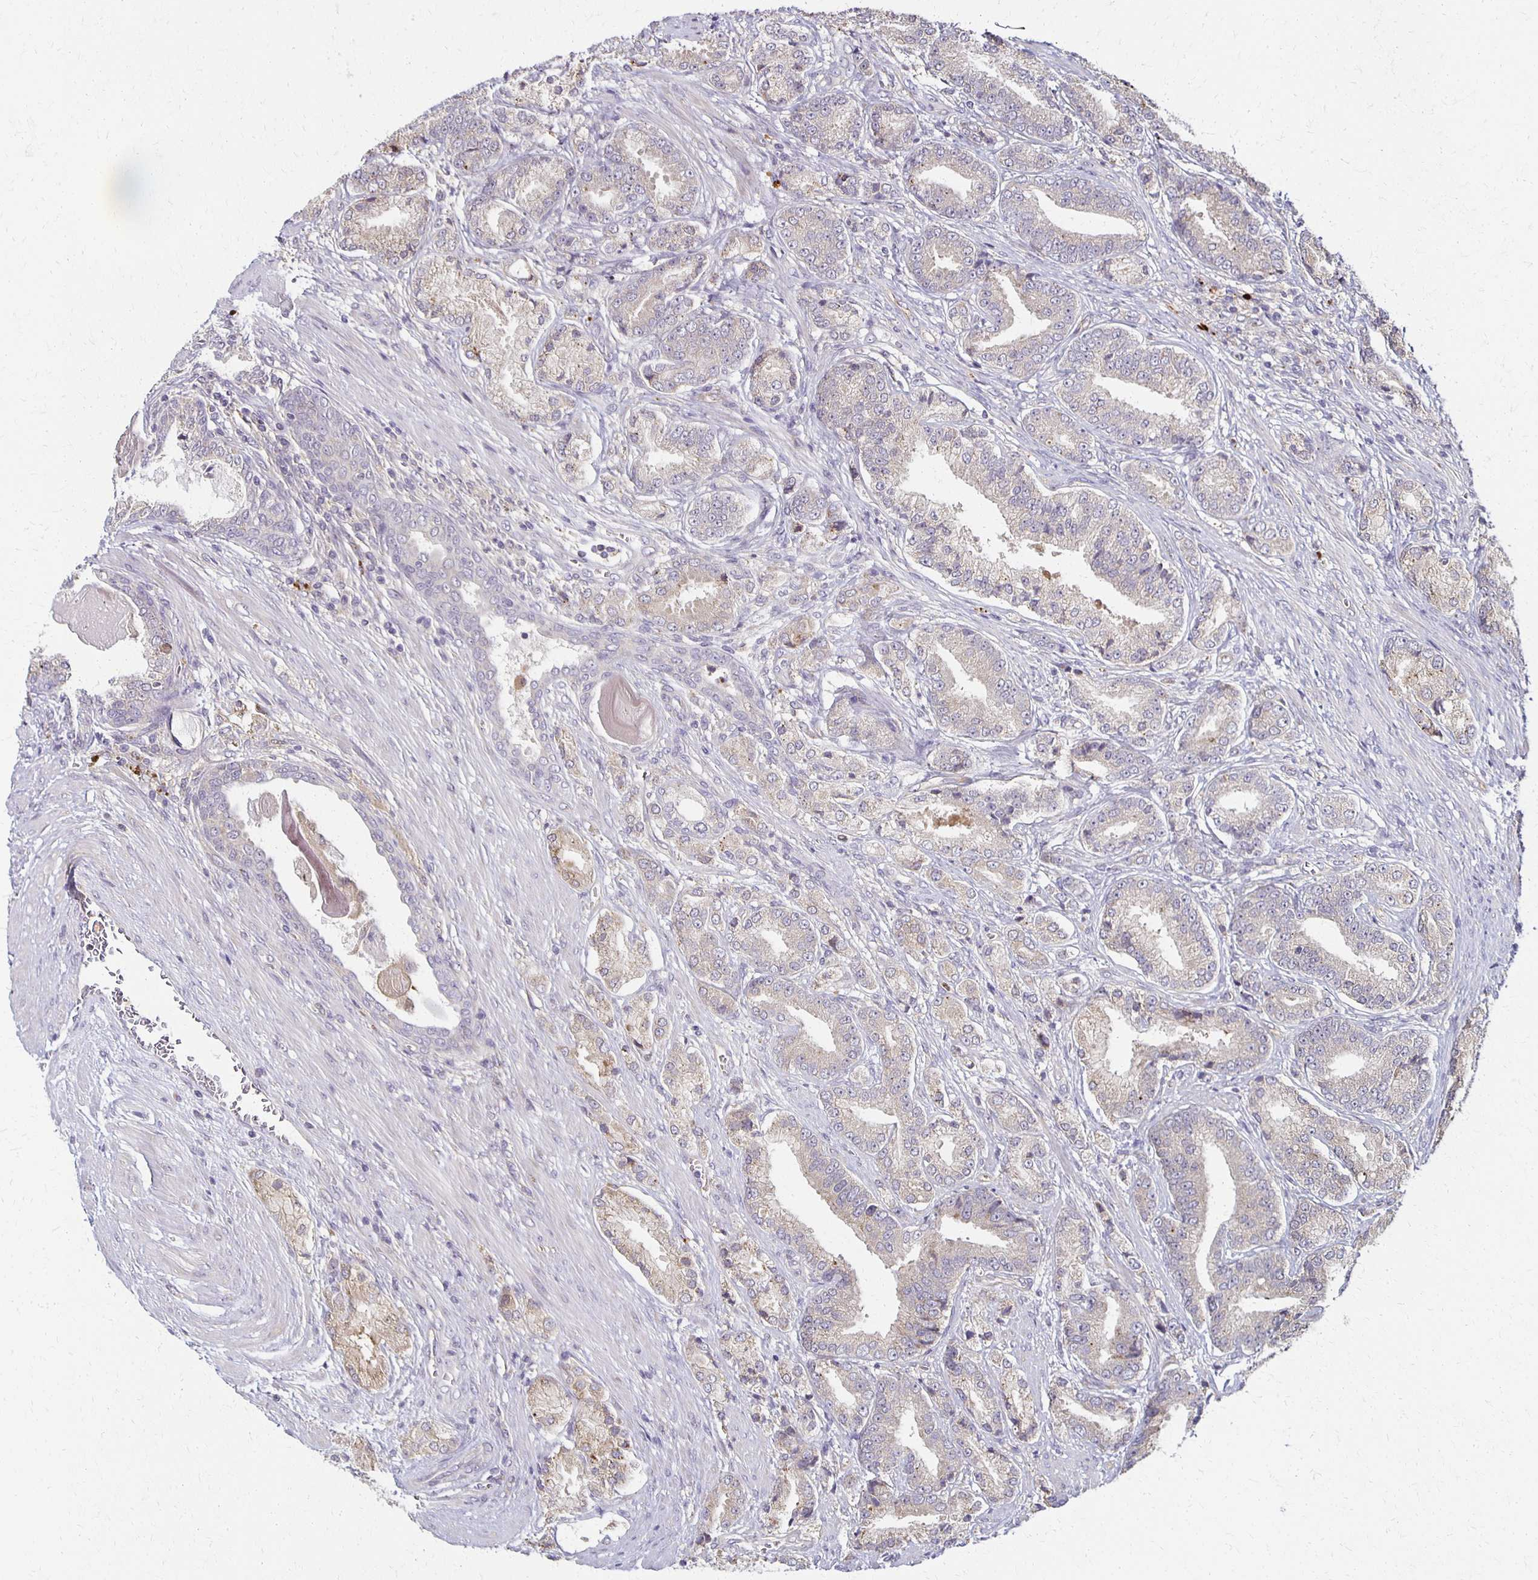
{"staining": {"intensity": "weak", "quantity": ">75%", "location": "cytoplasmic/membranous"}, "tissue": "prostate cancer", "cell_type": "Tumor cells", "image_type": "cancer", "snomed": [{"axis": "morphology", "description": "Adenocarcinoma, High grade"}, {"axis": "topography", "description": "Prostate and seminal vesicle, NOS"}], "caption": "Immunohistochemistry (DAB) staining of human prostate high-grade adenocarcinoma demonstrates weak cytoplasmic/membranous protein staining in about >75% of tumor cells.", "gene": "GPX4", "patient": {"sex": "male", "age": 61}}